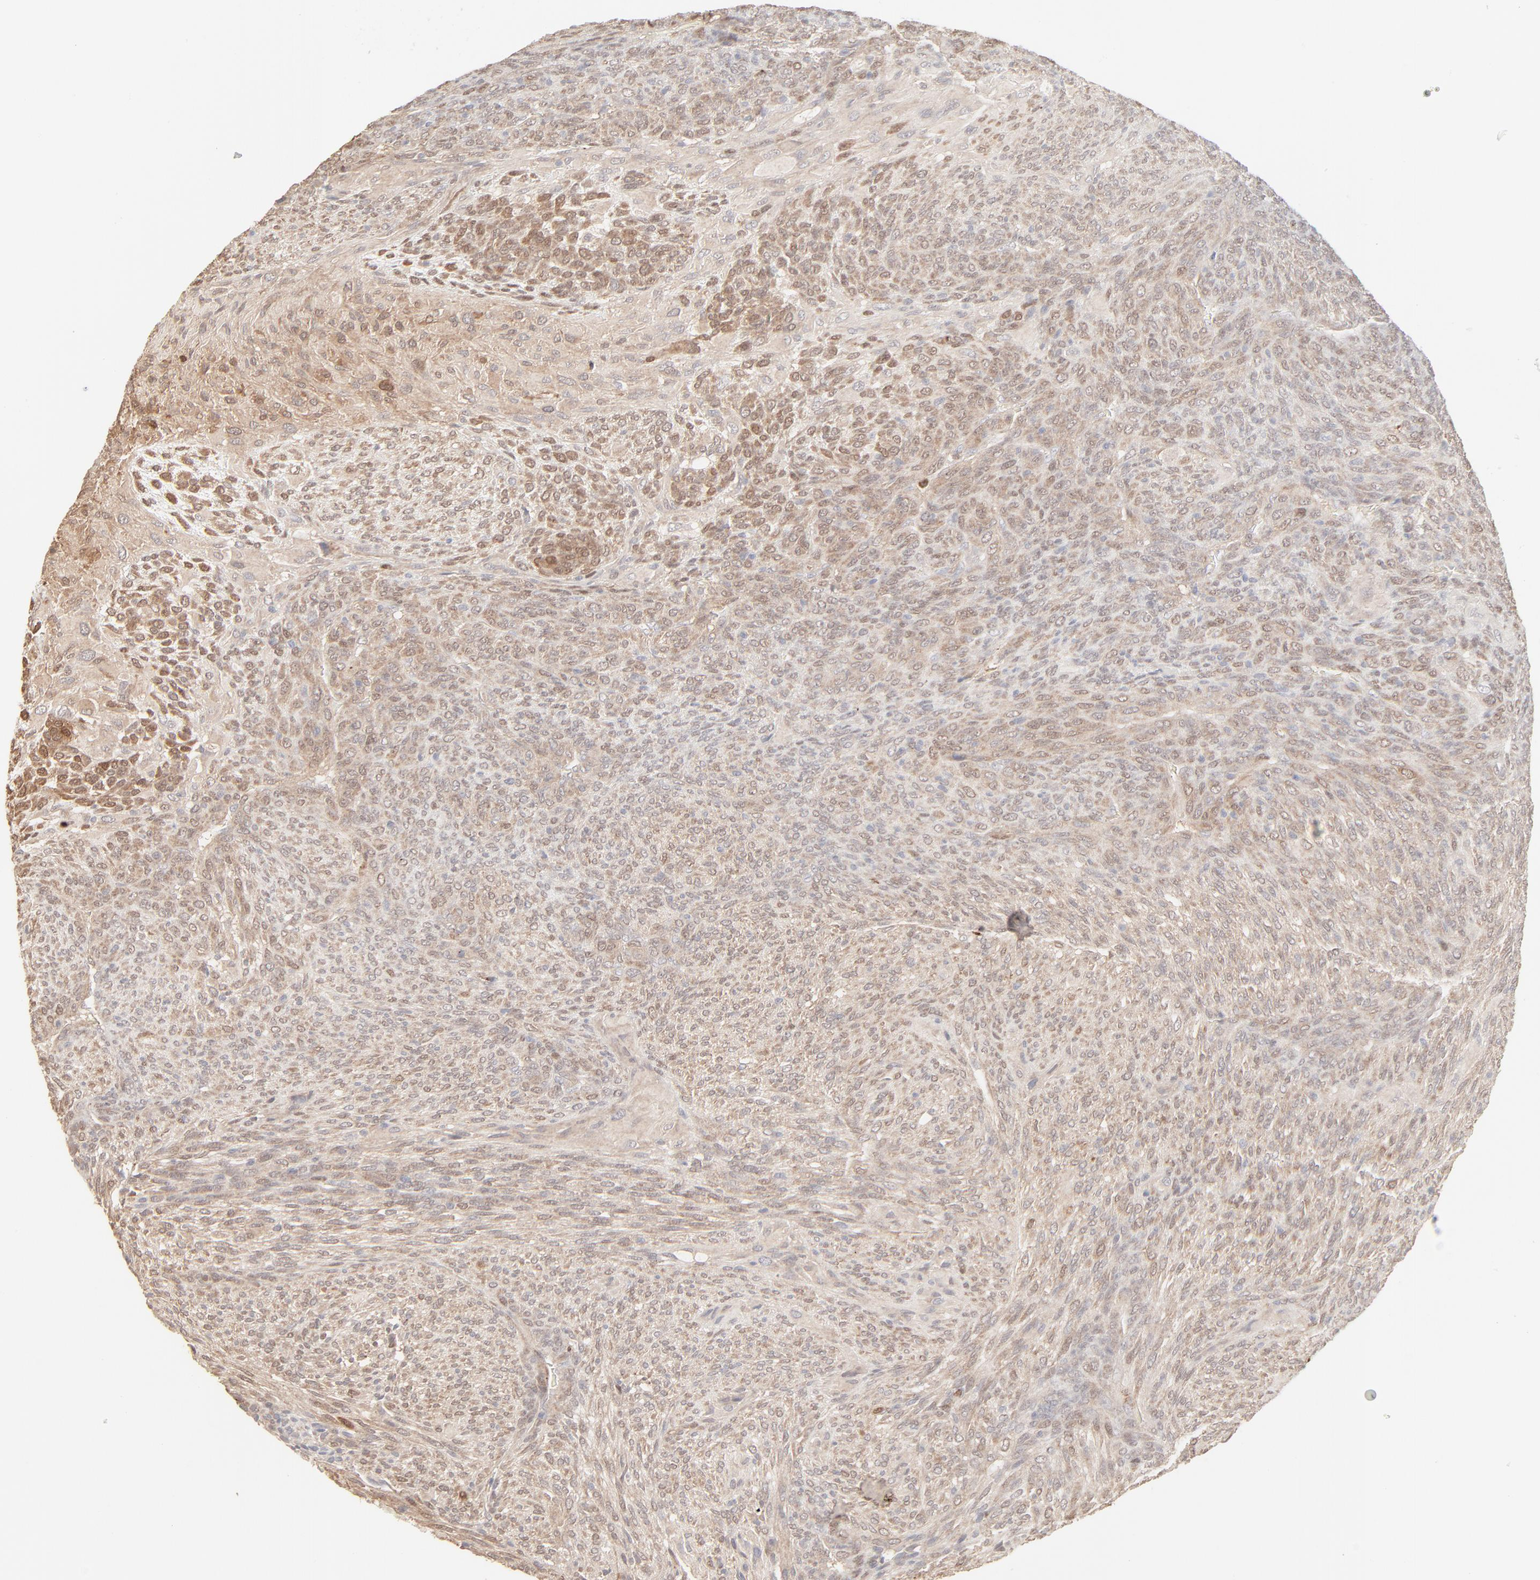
{"staining": {"intensity": "weak", "quantity": "25%-75%", "location": "nuclear"}, "tissue": "glioma", "cell_type": "Tumor cells", "image_type": "cancer", "snomed": [{"axis": "morphology", "description": "Glioma, malignant, High grade"}, {"axis": "topography", "description": "Cerebral cortex"}], "caption": "High-magnification brightfield microscopy of malignant glioma (high-grade) stained with DAB (3,3'-diaminobenzidine) (brown) and counterstained with hematoxylin (blue). tumor cells exhibit weak nuclear positivity is seen in approximately25%-75% of cells.", "gene": "LGALS2", "patient": {"sex": "female", "age": 55}}